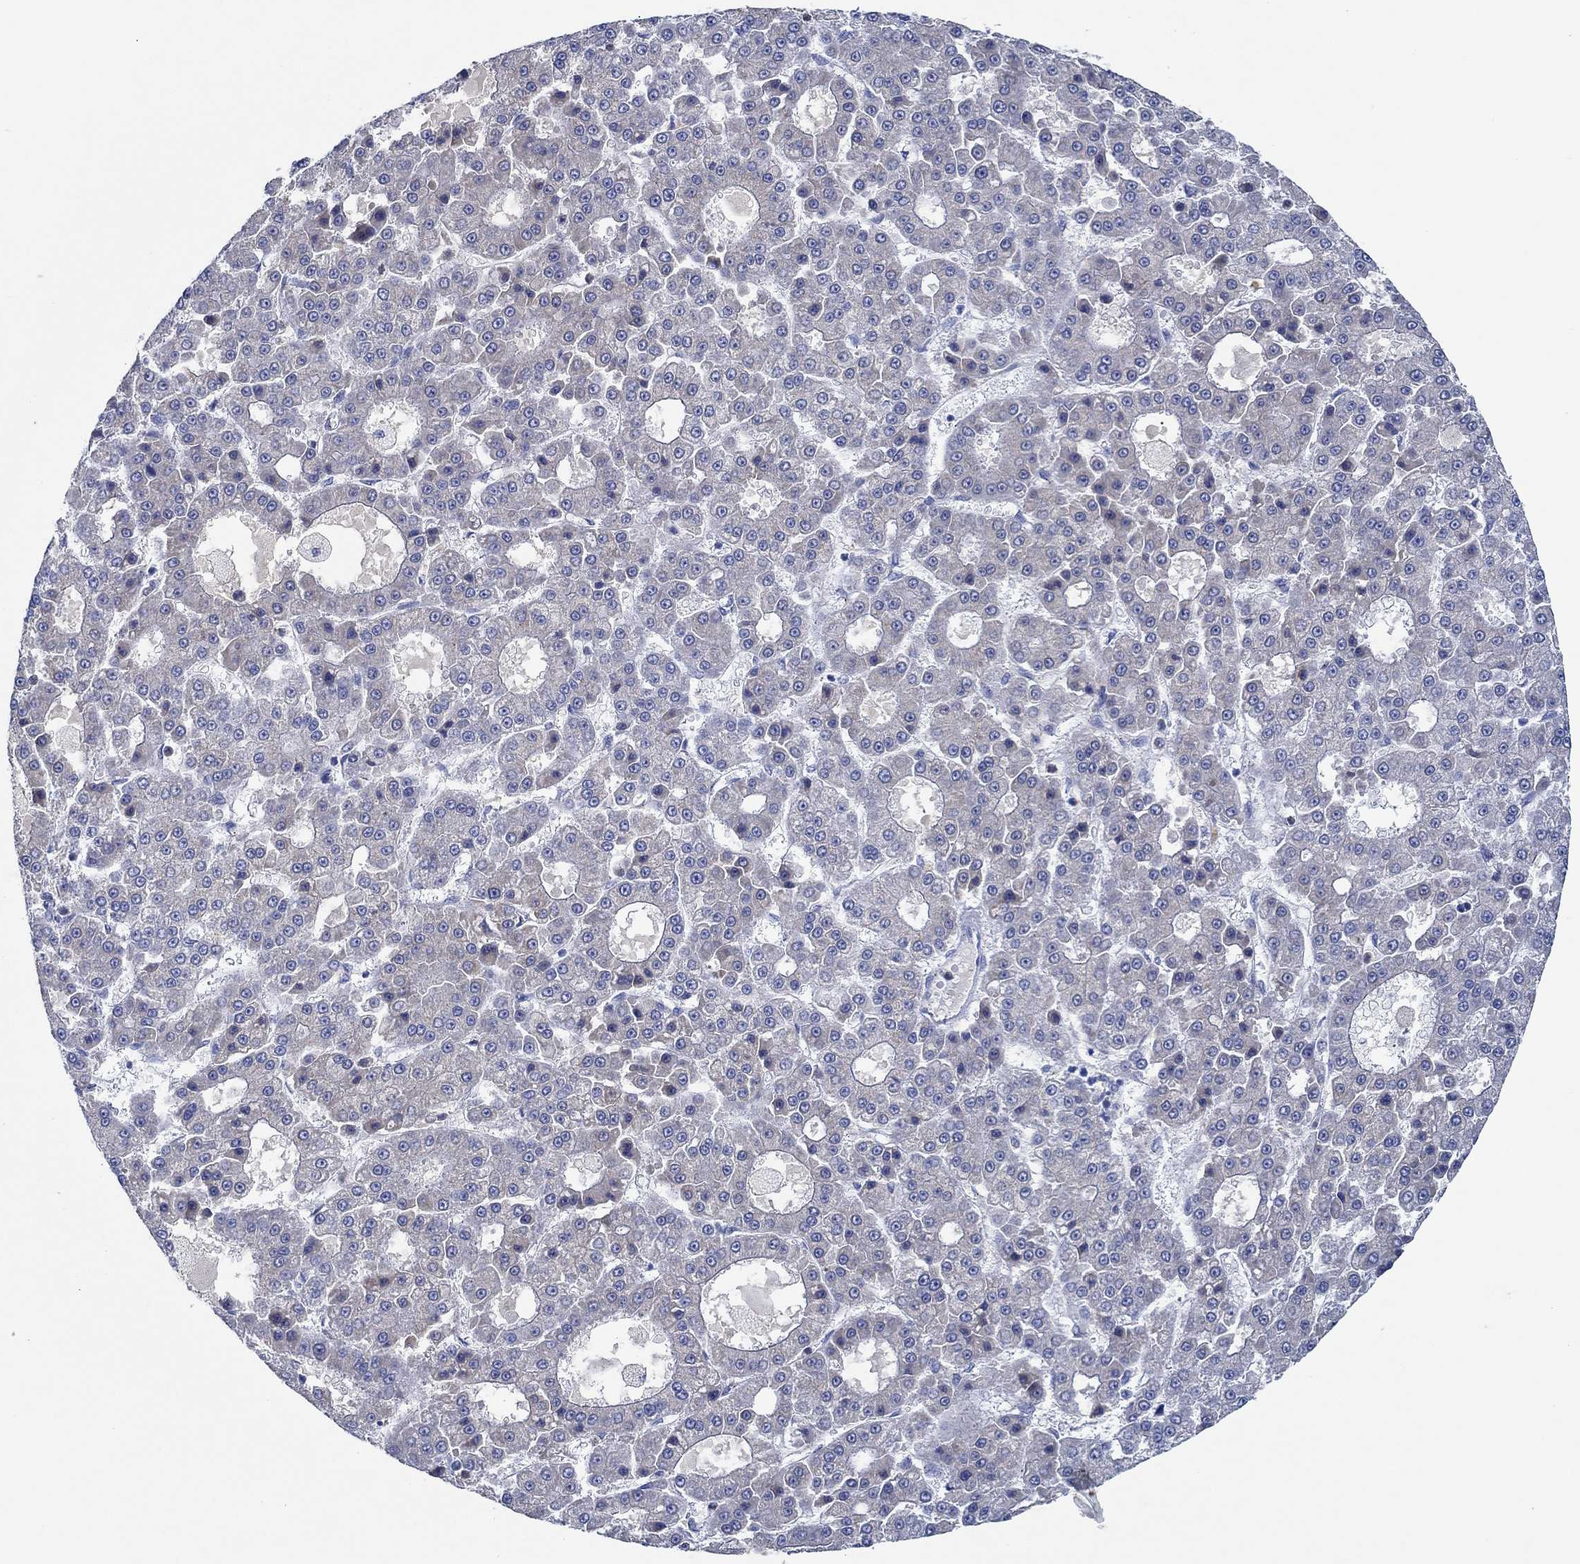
{"staining": {"intensity": "negative", "quantity": "none", "location": "none"}, "tissue": "liver cancer", "cell_type": "Tumor cells", "image_type": "cancer", "snomed": [{"axis": "morphology", "description": "Carcinoma, Hepatocellular, NOS"}, {"axis": "topography", "description": "Liver"}], "caption": "DAB (3,3'-diaminobenzidine) immunohistochemical staining of hepatocellular carcinoma (liver) reveals no significant positivity in tumor cells.", "gene": "CPM", "patient": {"sex": "male", "age": 70}}